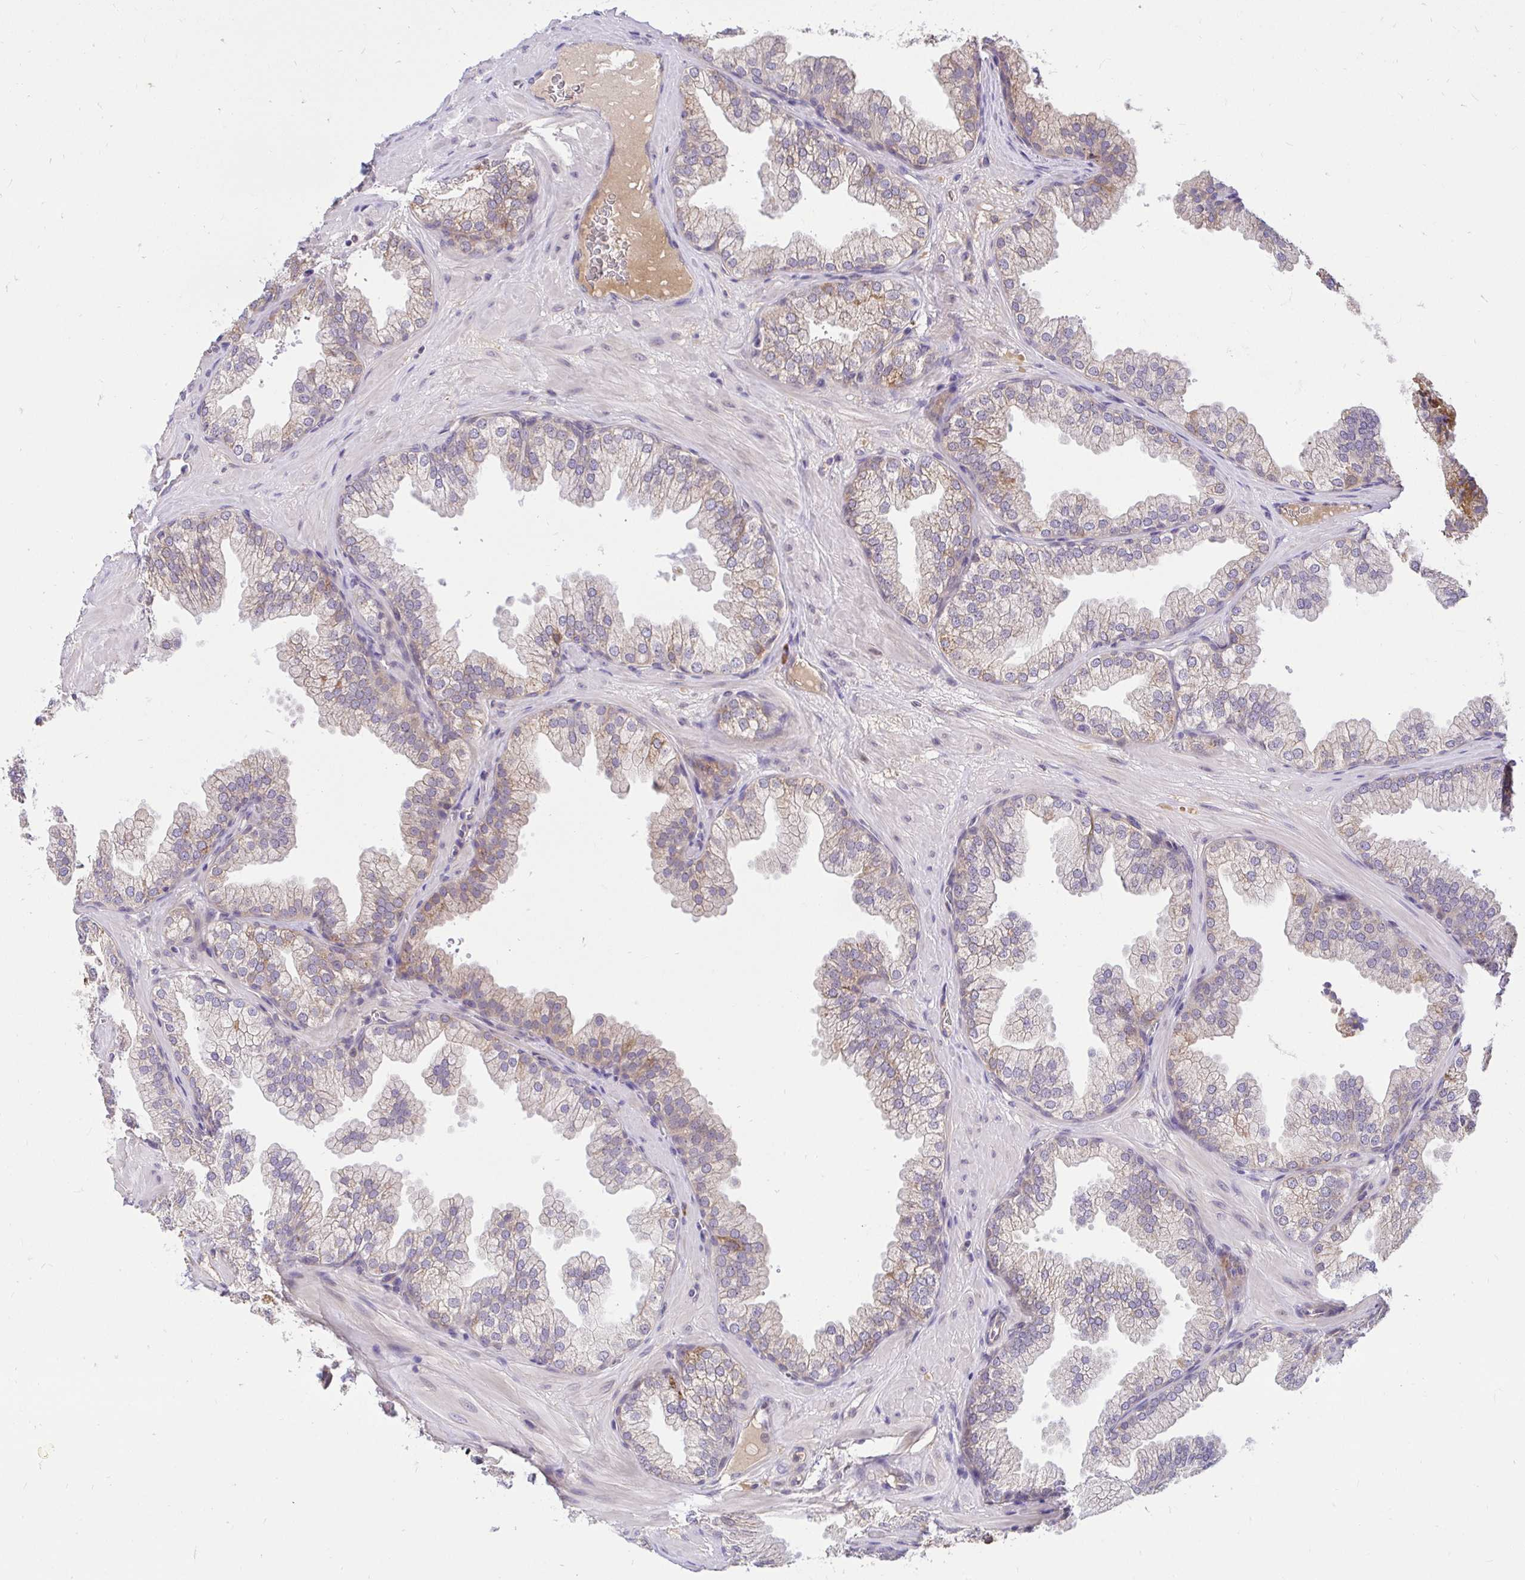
{"staining": {"intensity": "moderate", "quantity": "25%-75%", "location": "cytoplasmic/membranous"}, "tissue": "prostate", "cell_type": "Glandular cells", "image_type": "normal", "snomed": [{"axis": "morphology", "description": "Normal tissue, NOS"}, {"axis": "topography", "description": "Prostate"}], "caption": "Immunohistochemistry histopathology image of unremarkable prostate: prostate stained using immunohistochemistry exhibits medium levels of moderate protein expression localized specifically in the cytoplasmic/membranous of glandular cells, appearing as a cytoplasmic/membranous brown color.", "gene": "NAALAD2", "patient": {"sex": "male", "age": 37}}